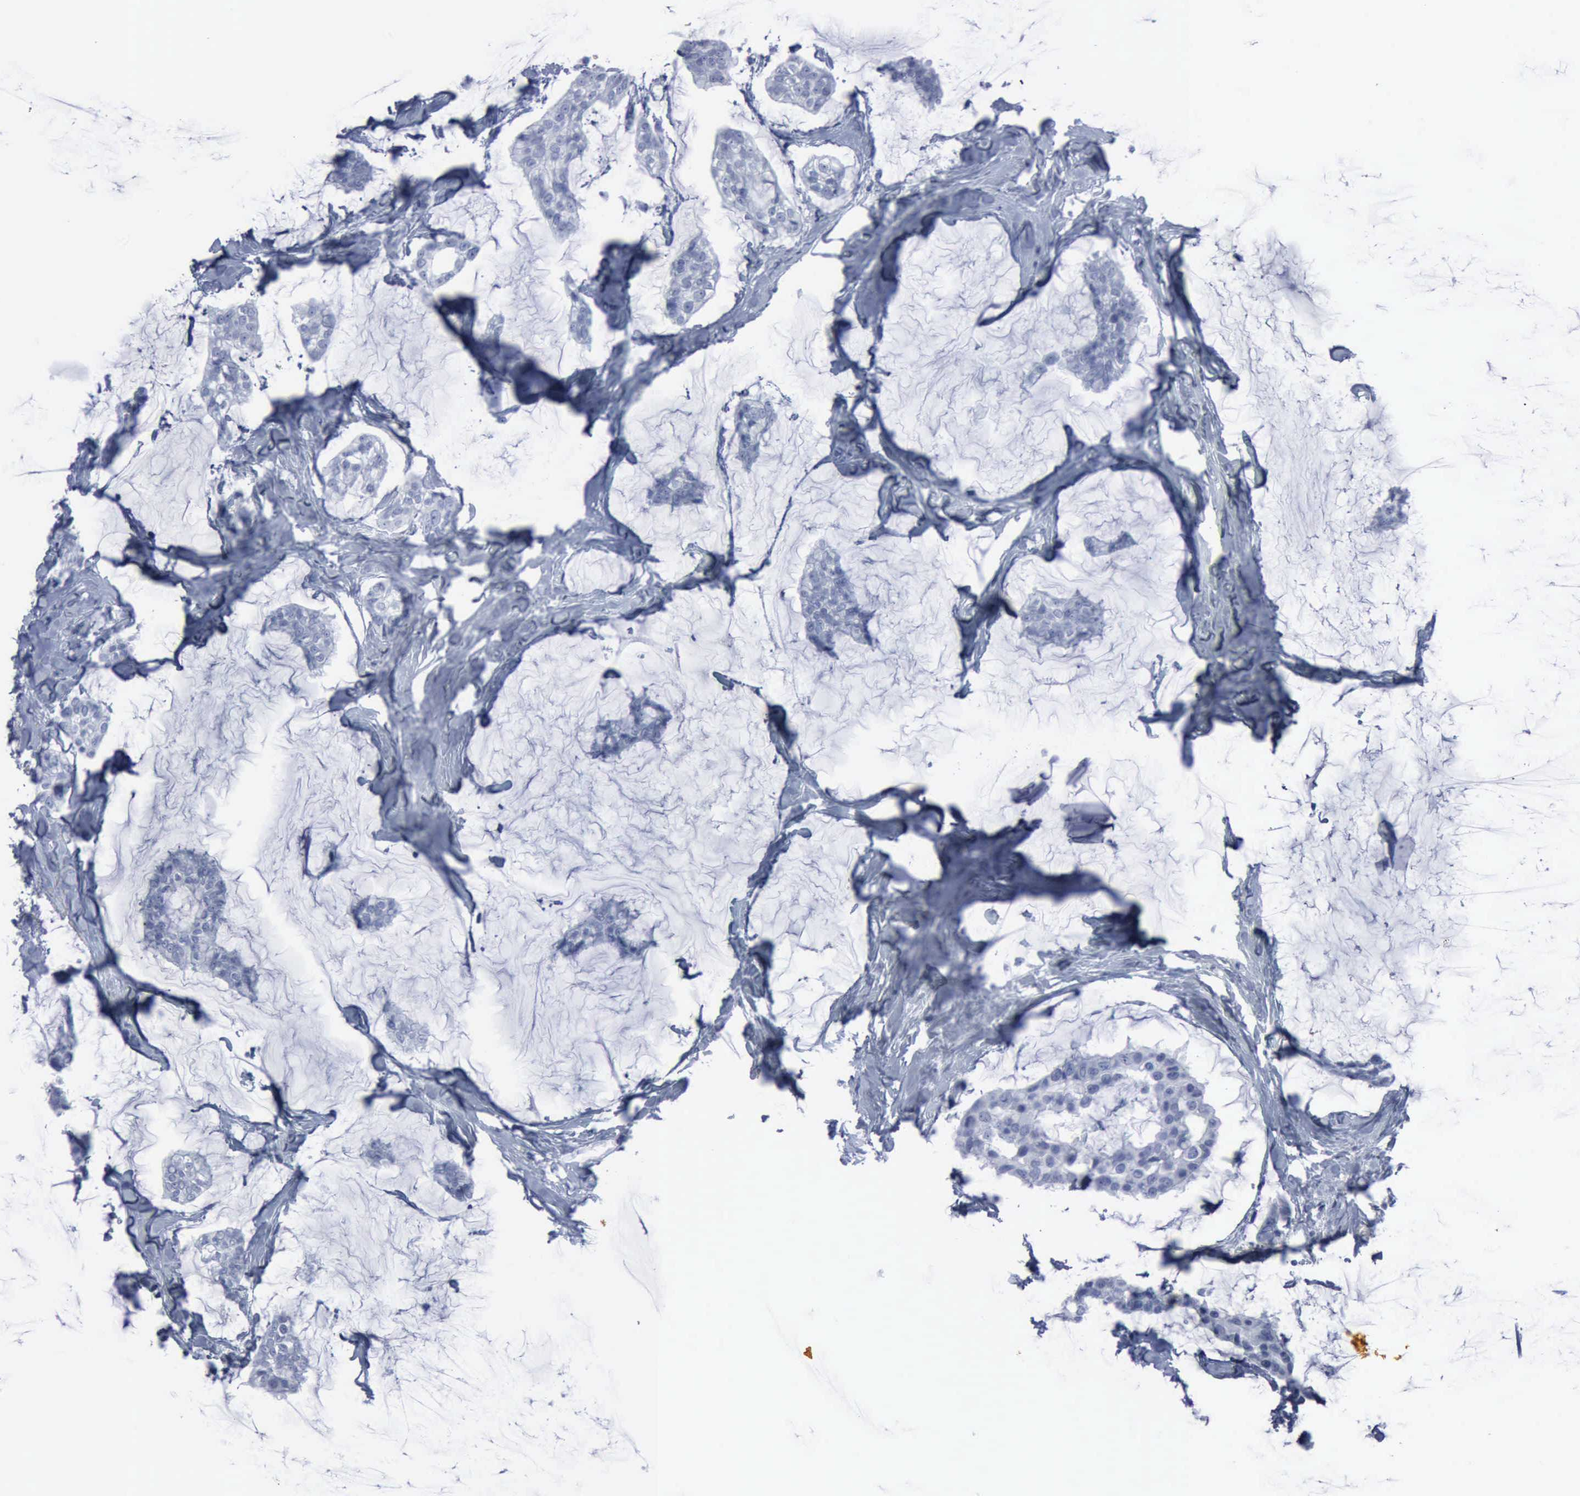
{"staining": {"intensity": "negative", "quantity": "none", "location": "none"}, "tissue": "breast cancer", "cell_type": "Tumor cells", "image_type": "cancer", "snomed": [{"axis": "morphology", "description": "Duct carcinoma"}, {"axis": "topography", "description": "Breast"}], "caption": "Histopathology image shows no significant protein positivity in tumor cells of breast intraductal carcinoma.", "gene": "VCAM1", "patient": {"sex": "female", "age": 93}}